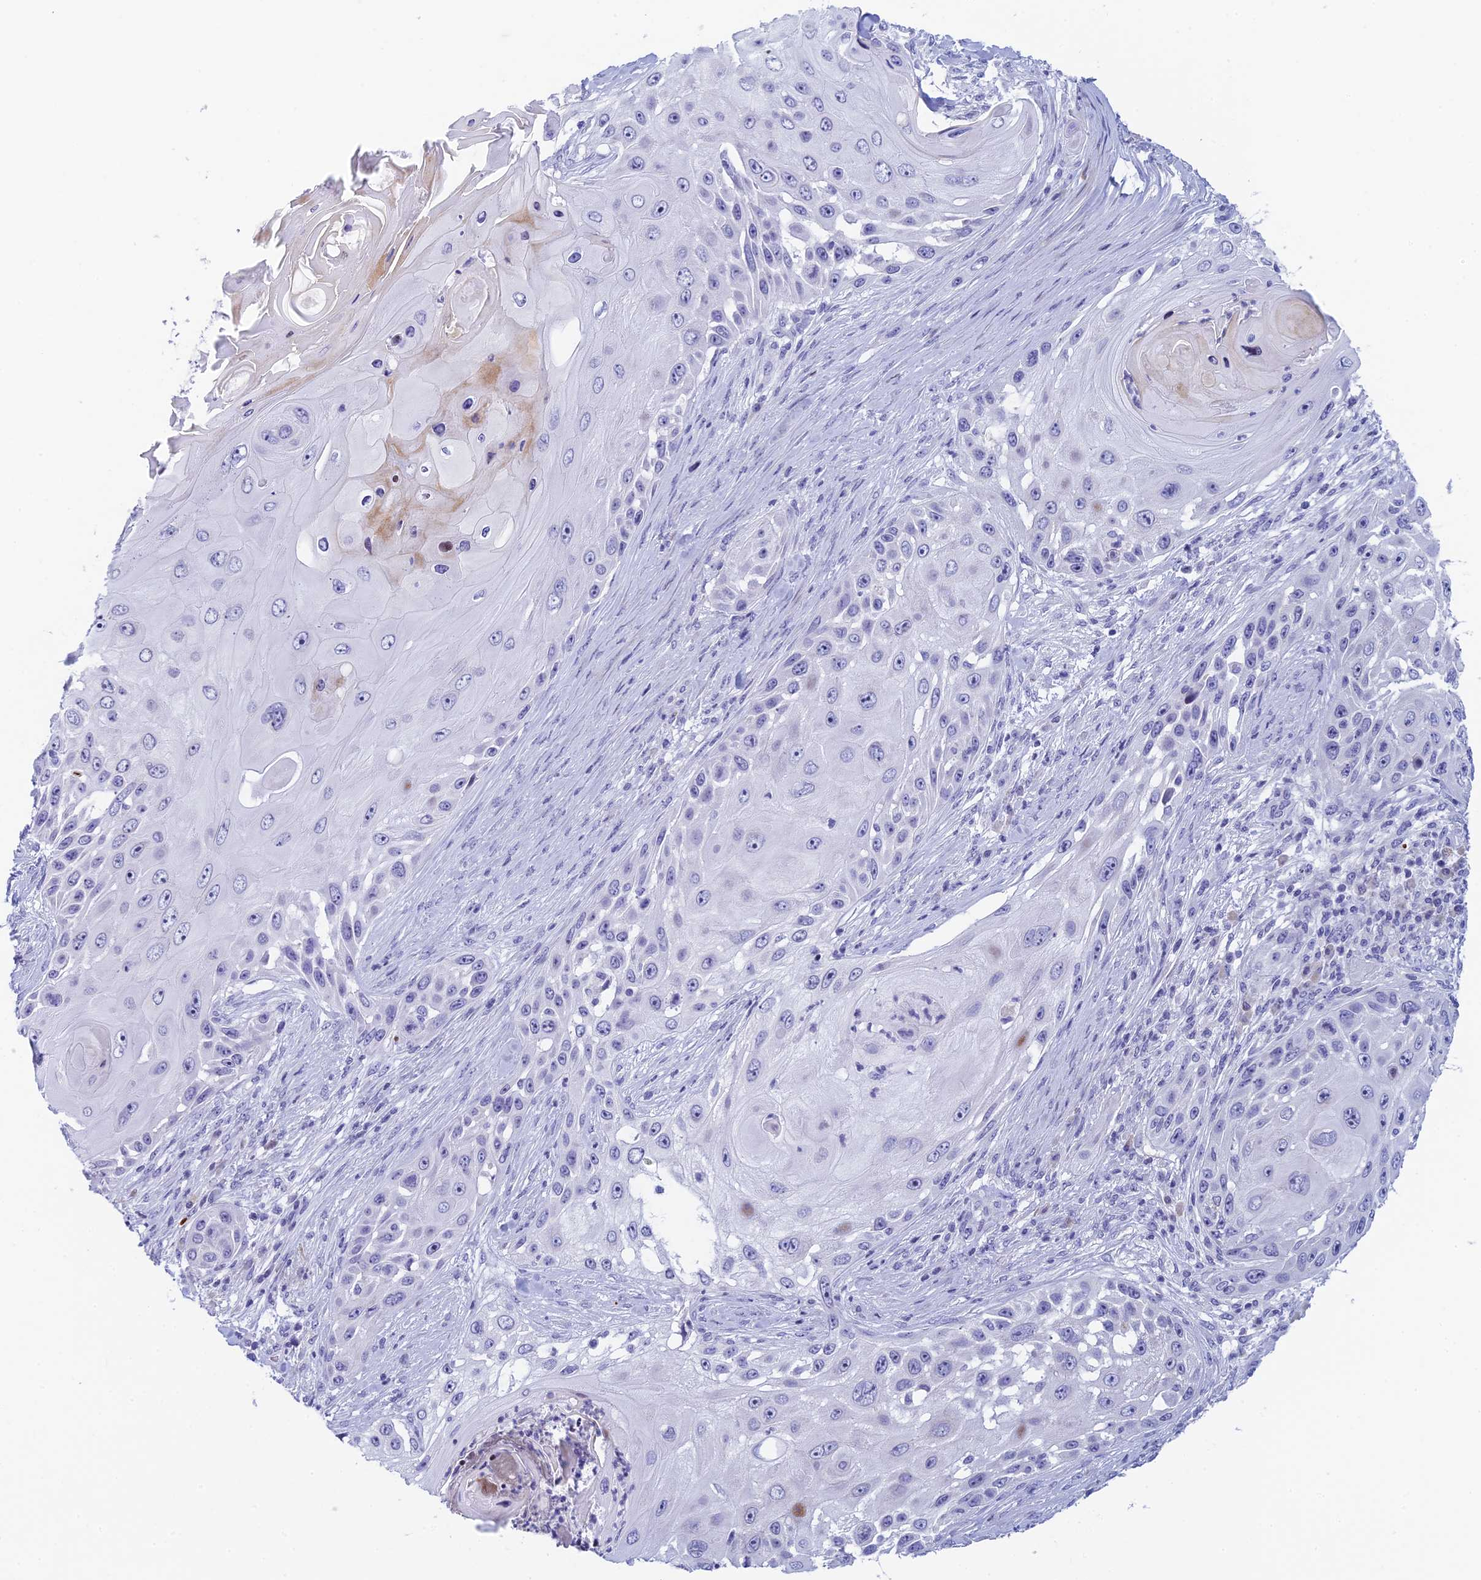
{"staining": {"intensity": "negative", "quantity": "none", "location": "none"}, "tissue": "skin cancer", "cell_type": "Tumor cells", "image_type": "cancer", "snomed": [{"axis": "morphology", "description": "Squamous cell carcinoma, NOS"}, {"axis": "topography", "description": "Skin"}], "caption": "An immunohistochemistry photomicrograph of squamous cell carcinoma (skin) is shown. There is no staining in tumor cells of squamous cell carcinoma (skin).", "gene": "REXO5", "patient": {"sex": "female", "age": 44}}